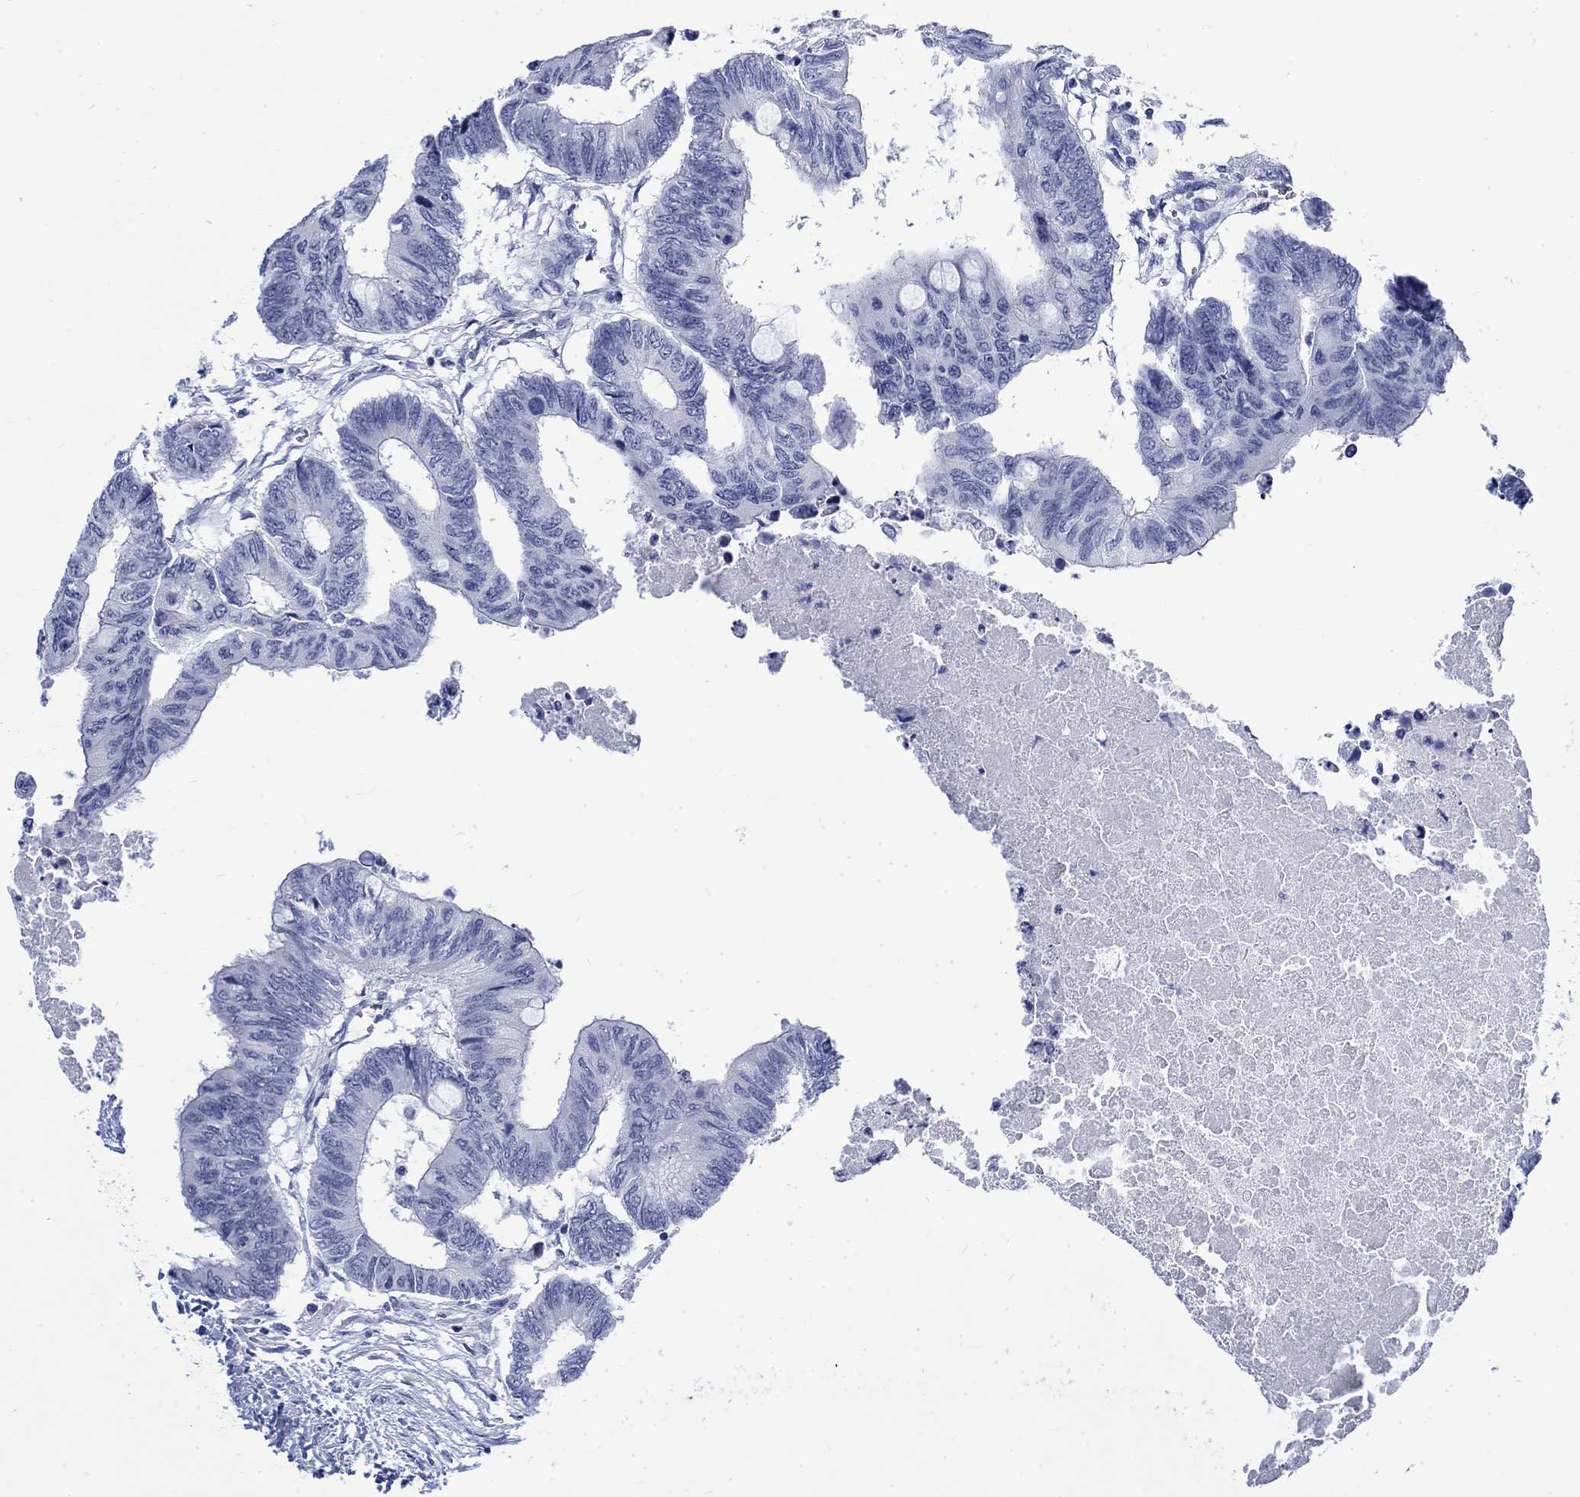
{"staining": {"intensity": "negative", "quantity": "none", "location": "none"}, "tissue": "colorectal cancer", "cell_type": "Tumor cells", "image_type": "cancer", "snomed": [{"axis": "morphology", "description": "Normal tissue, NOS"}, {"axis": "morphology", "description": "Adenocarcinoma, NOS"}, {"axis": "topography", "description": "Rectum"}, {"axis": "topography", "description": "Peripheral nerve tissue"}], "caption": "IHC image of human colorectal cancer stained for a protein (brown), which reveals no positivity in tumor cells. Nuclei are stained in blue.", "gene": "KRT76", "patient": {"sex": "male", "age": 92}}